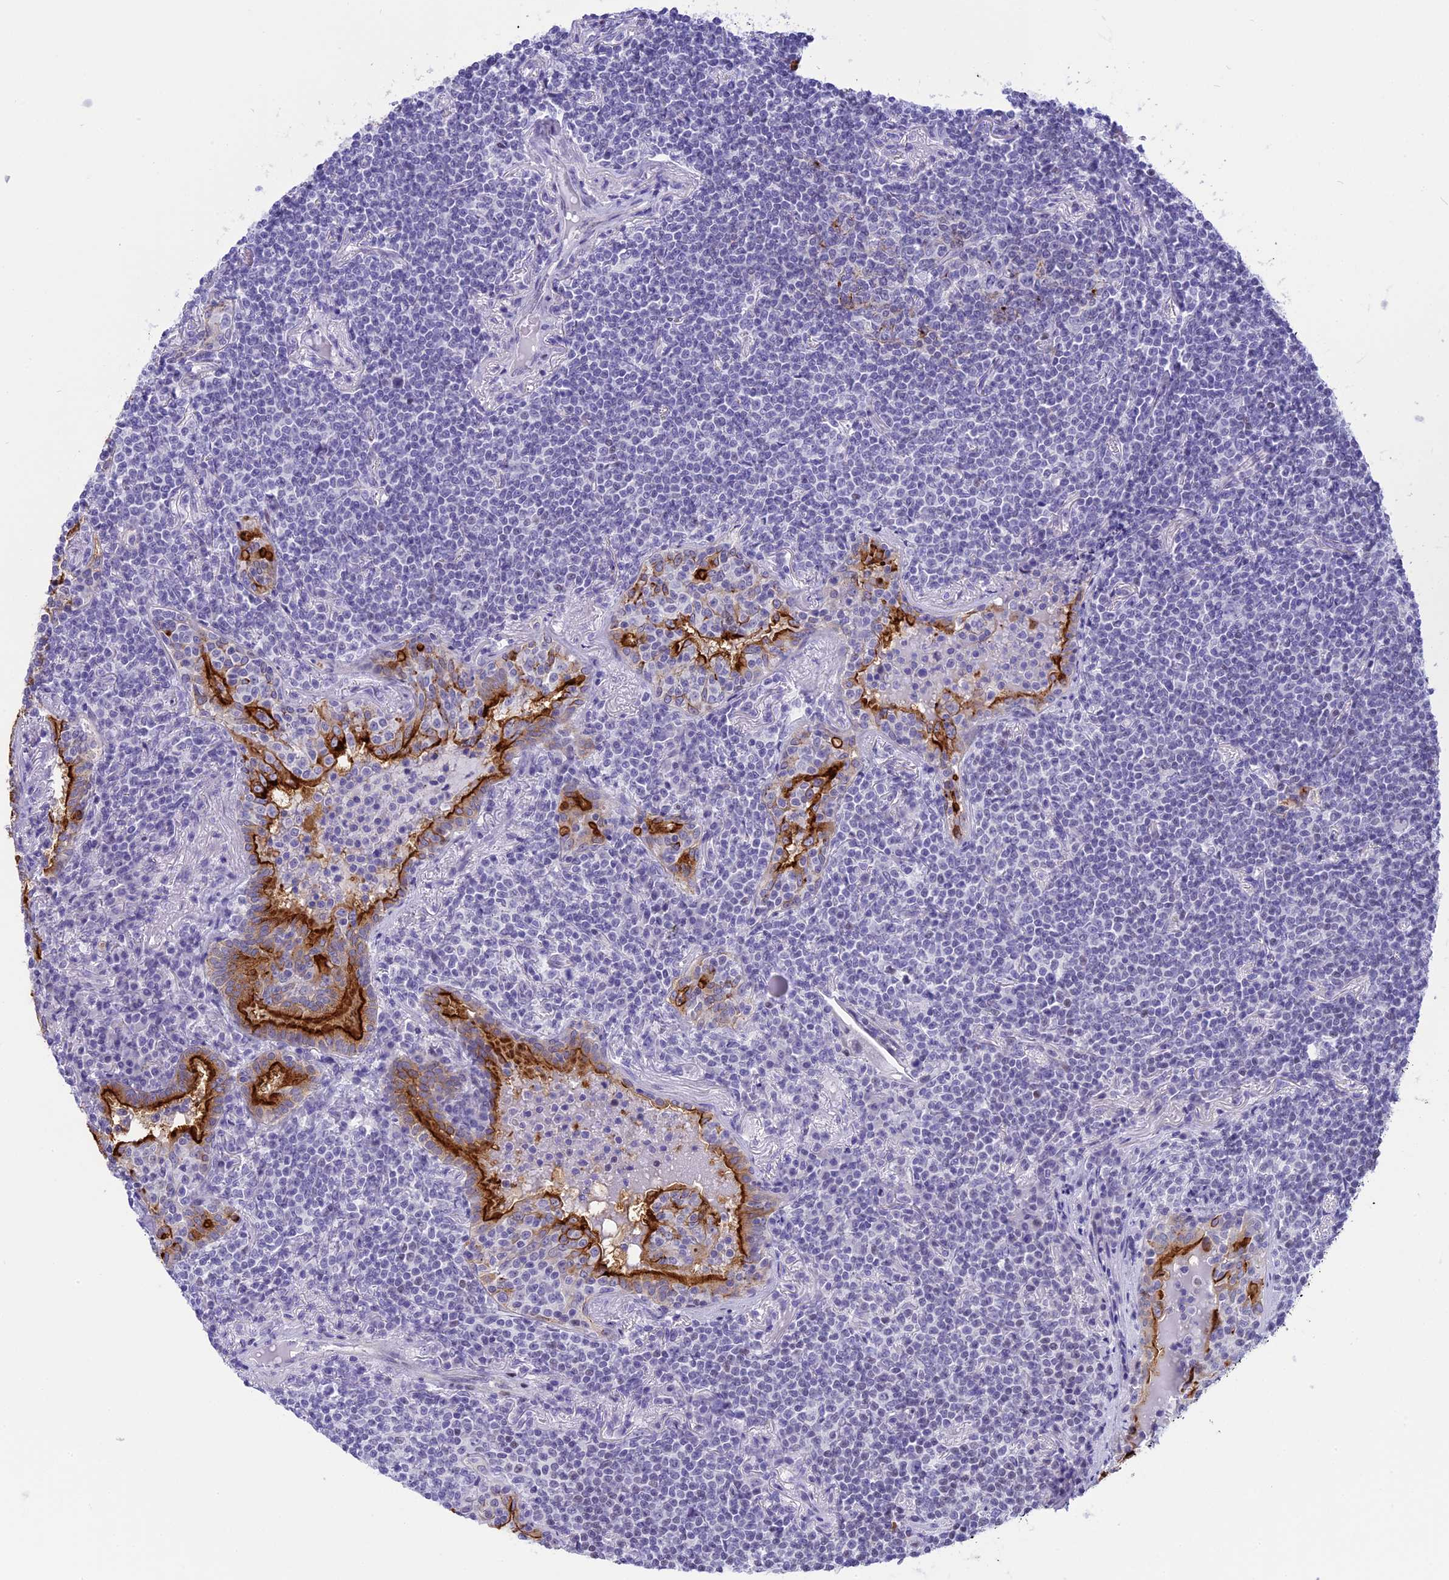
{"staining": {"intensity": "negative", "quantity": "none", "location": "none"}, "tissue": "lymphoma", "cell_type": "Tumor cells", "image_type": "cancer", "snomed": [{"axis": "morphology", "description": "Malignant lymphoma, non-Hodgkin's type, Low grade"}, {"axis": "topography", "description": "Lung"}], "caption": "Human low-grade malignant lymphoma, non-Hodgkin's type stained for a protein using IHC exhibits no positivity in tumor cells.", "gene": "SPIRE2", "patient": {"sex": "female", "age": 71}}